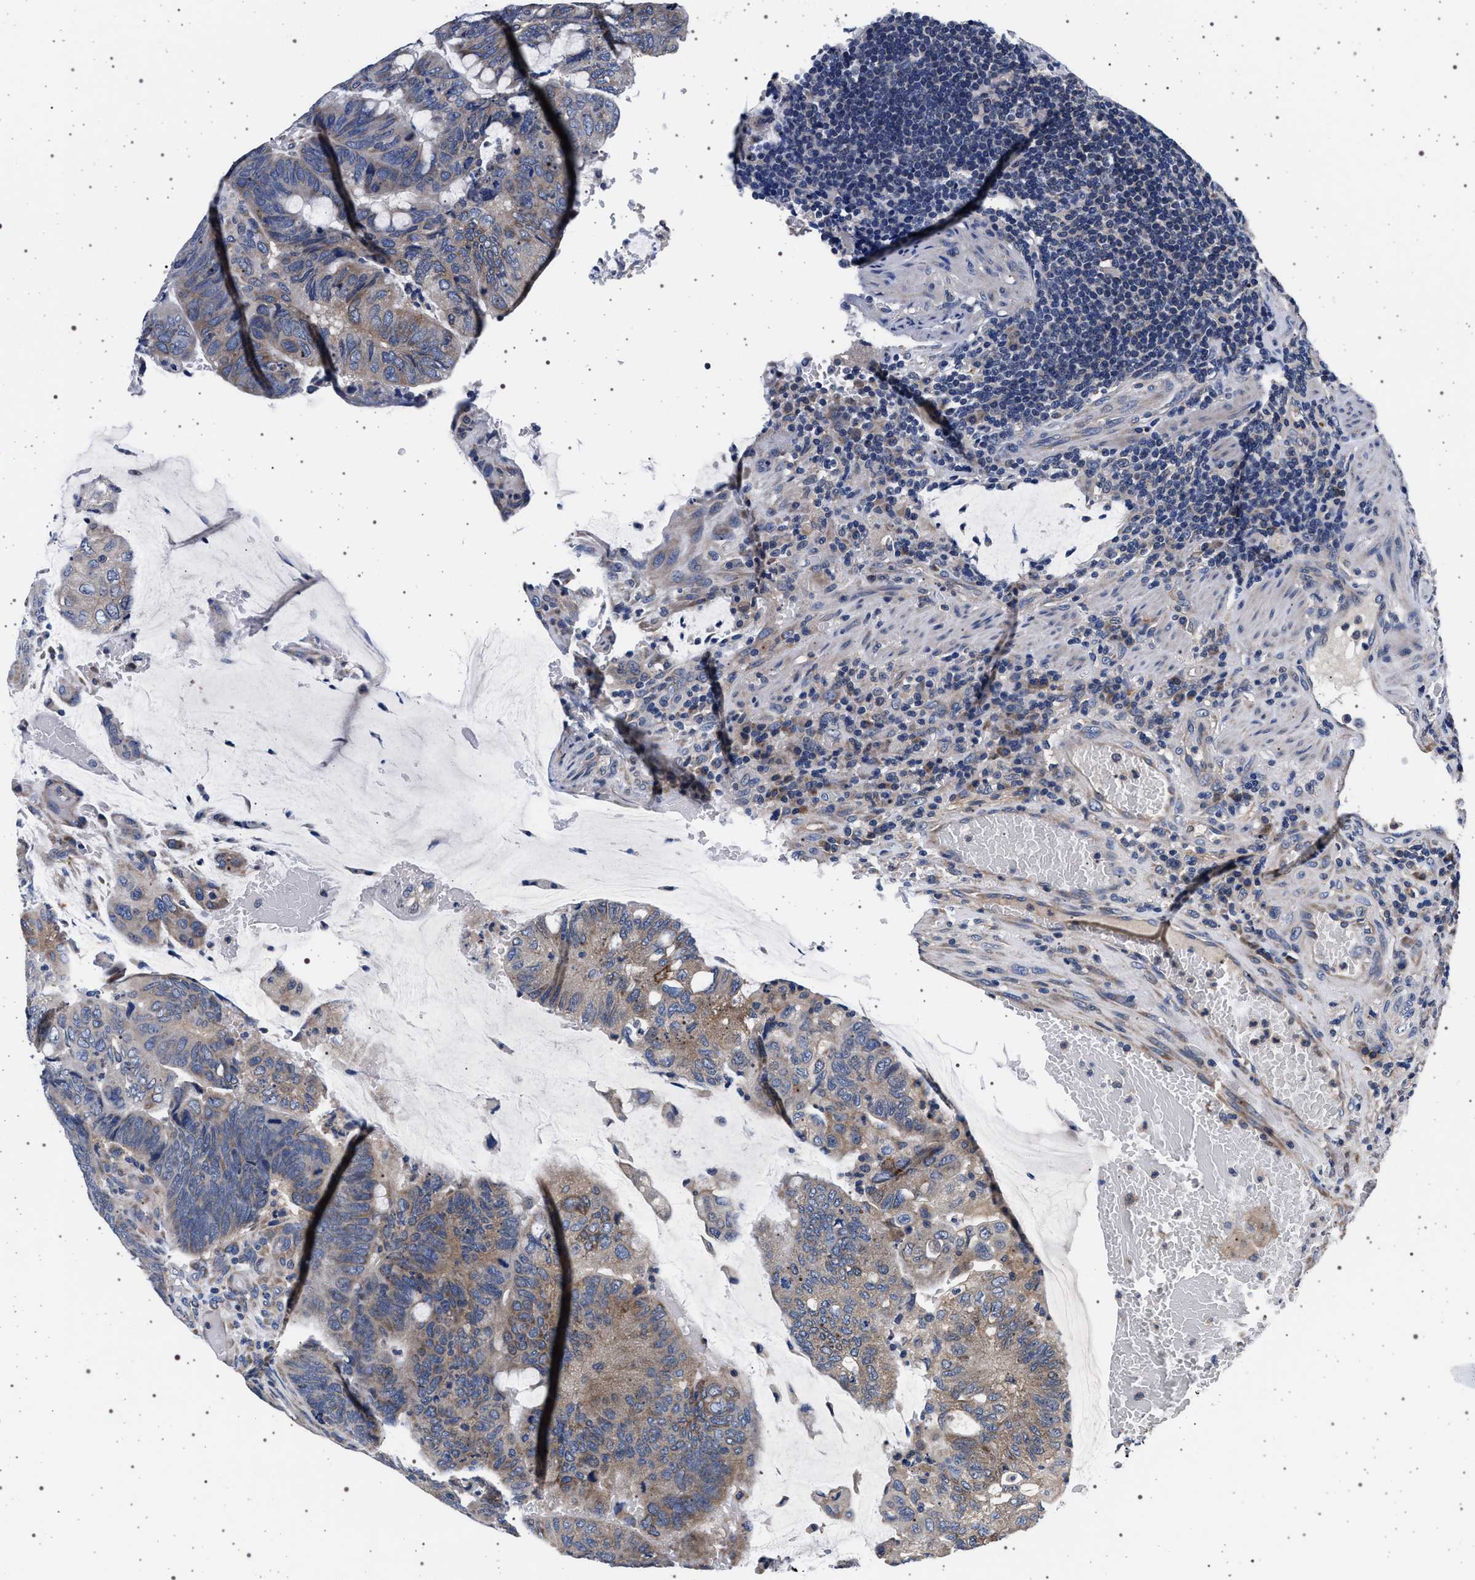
{"staining": {"intensity": "weak", "quantity": "<25%", "location": "cytoplasmic/membranous"}, "tissue": "colorectal cancer", "cell_type": "Tumor cells", "image_type": "cancer", "snomed": [{"axis": "morphology", "description": "Normal tissue, NOS"}, {"axis": "morphology", "description": "Adenocarcinoma, NOS"}, {"axis": "topography", "description": "Rectum"}, {"axis": "topography", "description": "Peripheral nerve tissue"}], "caption": "Tumor cells are negative for brown protein staining in colorectal adenocarcinoma. (Brightfield microscopy of DAB immunohistochemistry (IHC) at high magnification).", "gene": "MAP3K2", "patient": {"sex": "male", "age": 92}}